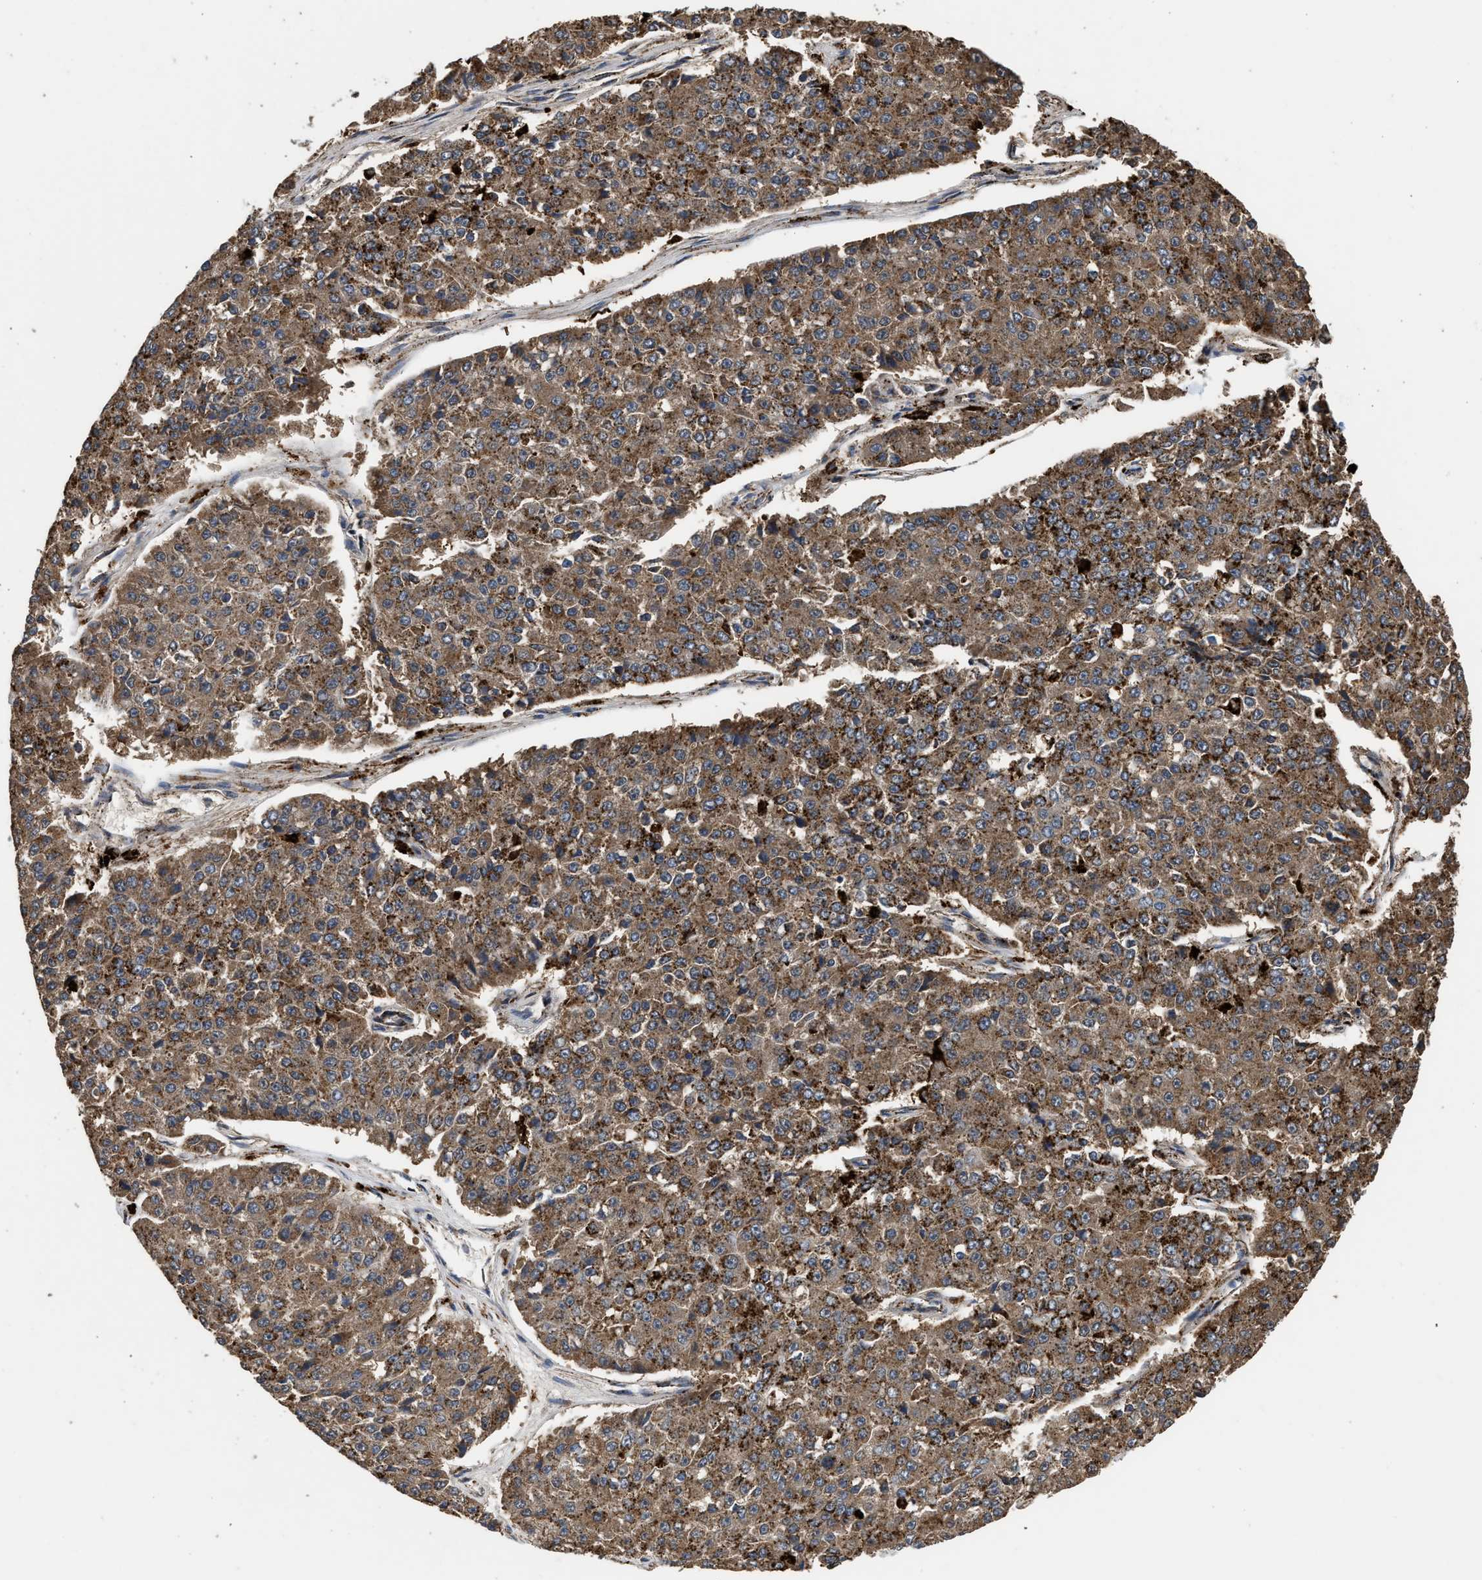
{"staining": {"intensity": "moderate", "quantity": ">75%", "location": "cytoplasmic/membranous"}, "tissue": "pancreatic cancer", "cell_type": "Tumor cells", "image_type": "cancer", "snomed": [{"axis": "morphology", "description": "Adenocarcinoma, NOS"}, {"axis": "topography", "description": "Pancreas"}], "caption": "An image showing moderate cytoplasmic/membranous positivity in approximately >75% of tumor cells in adenocarcinoma (pancreatic), as visualized by brown immunohistochemical staining.", "gene": "CTSV", "patient": {"sex": "male", "age": 50}}